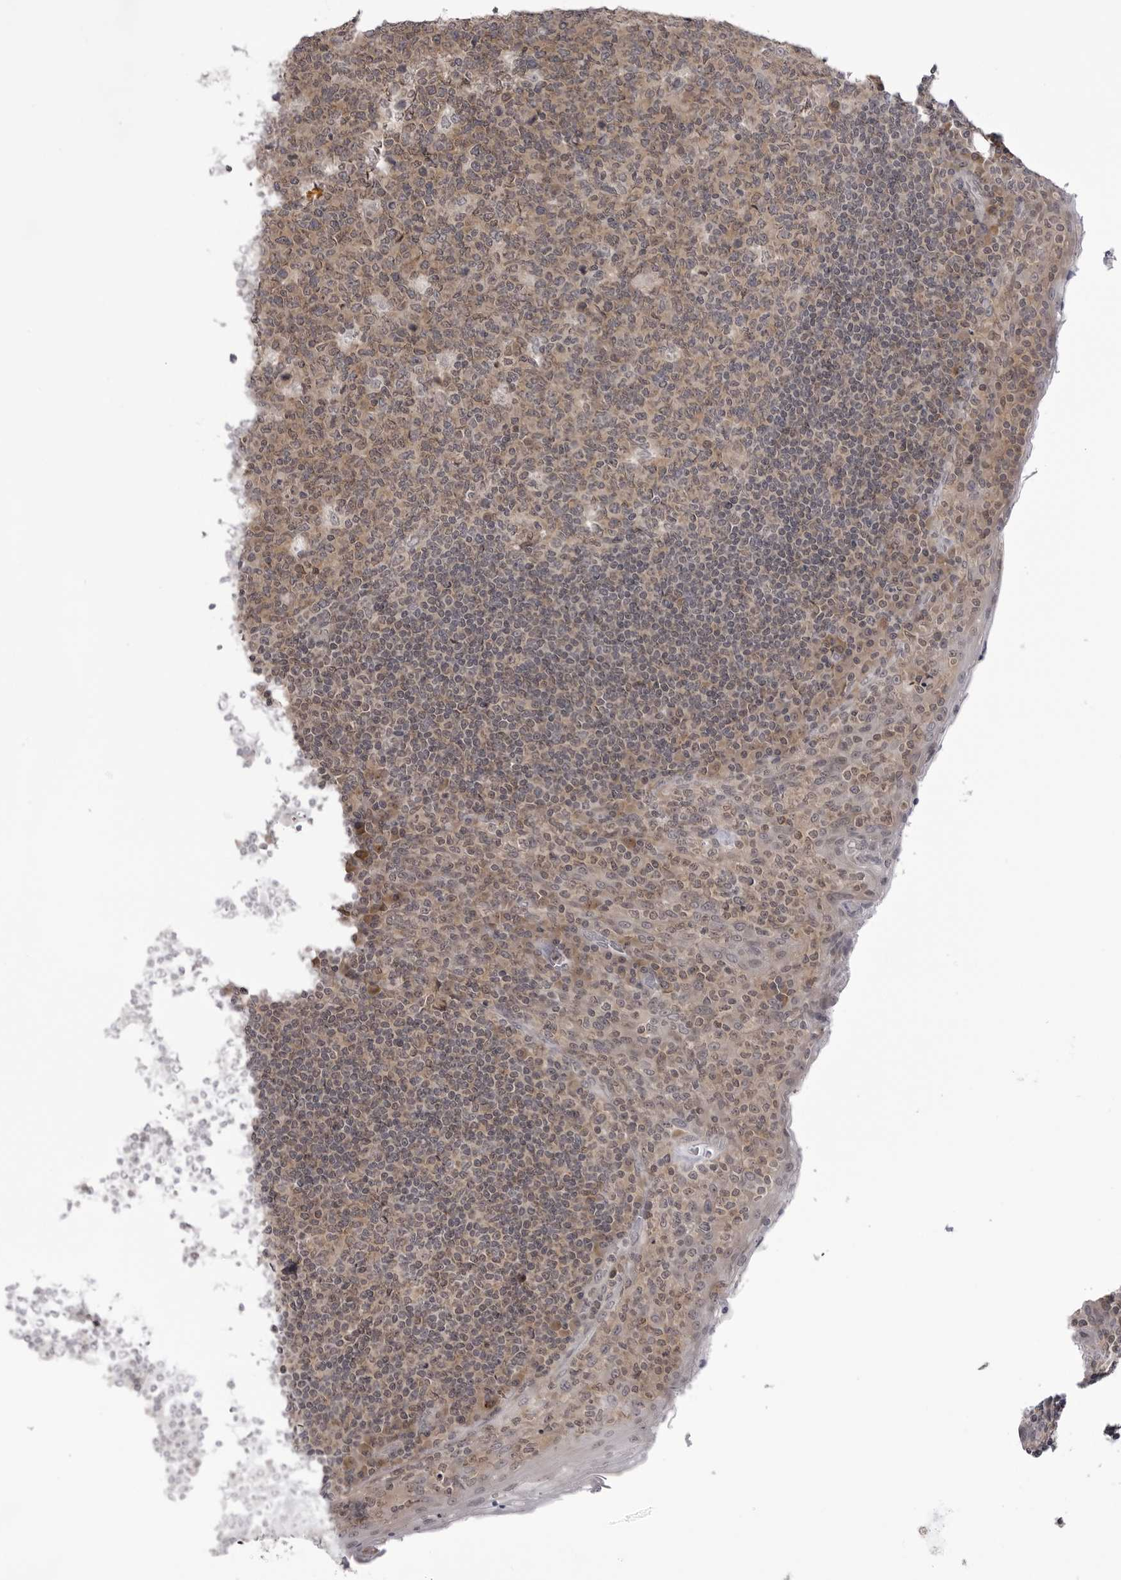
{"staining": {"intensity": "moderate", "quantity": ">75%", "location": "cytoplasmic/membranous"}, "tissue": "tonsil", "cell_type": "Germinal center cells", "image_type": "normal", "snomed": [{"axis": "morphology", "description": "Normal tissue, NOS"}, {"axis": "topography", "description": "Tonsil"}], "caption": "DAB immunohistochemical staining of unremarkable human tonsil displays moderate cytoplasmic/membranous protein positivity in approximately >75% of germinal center cells. The protein of interest is shown in brown color, while the nuclei are stained blue.", "gene": "PTK2B", "patient": {"sex": "male", "age": 17}}